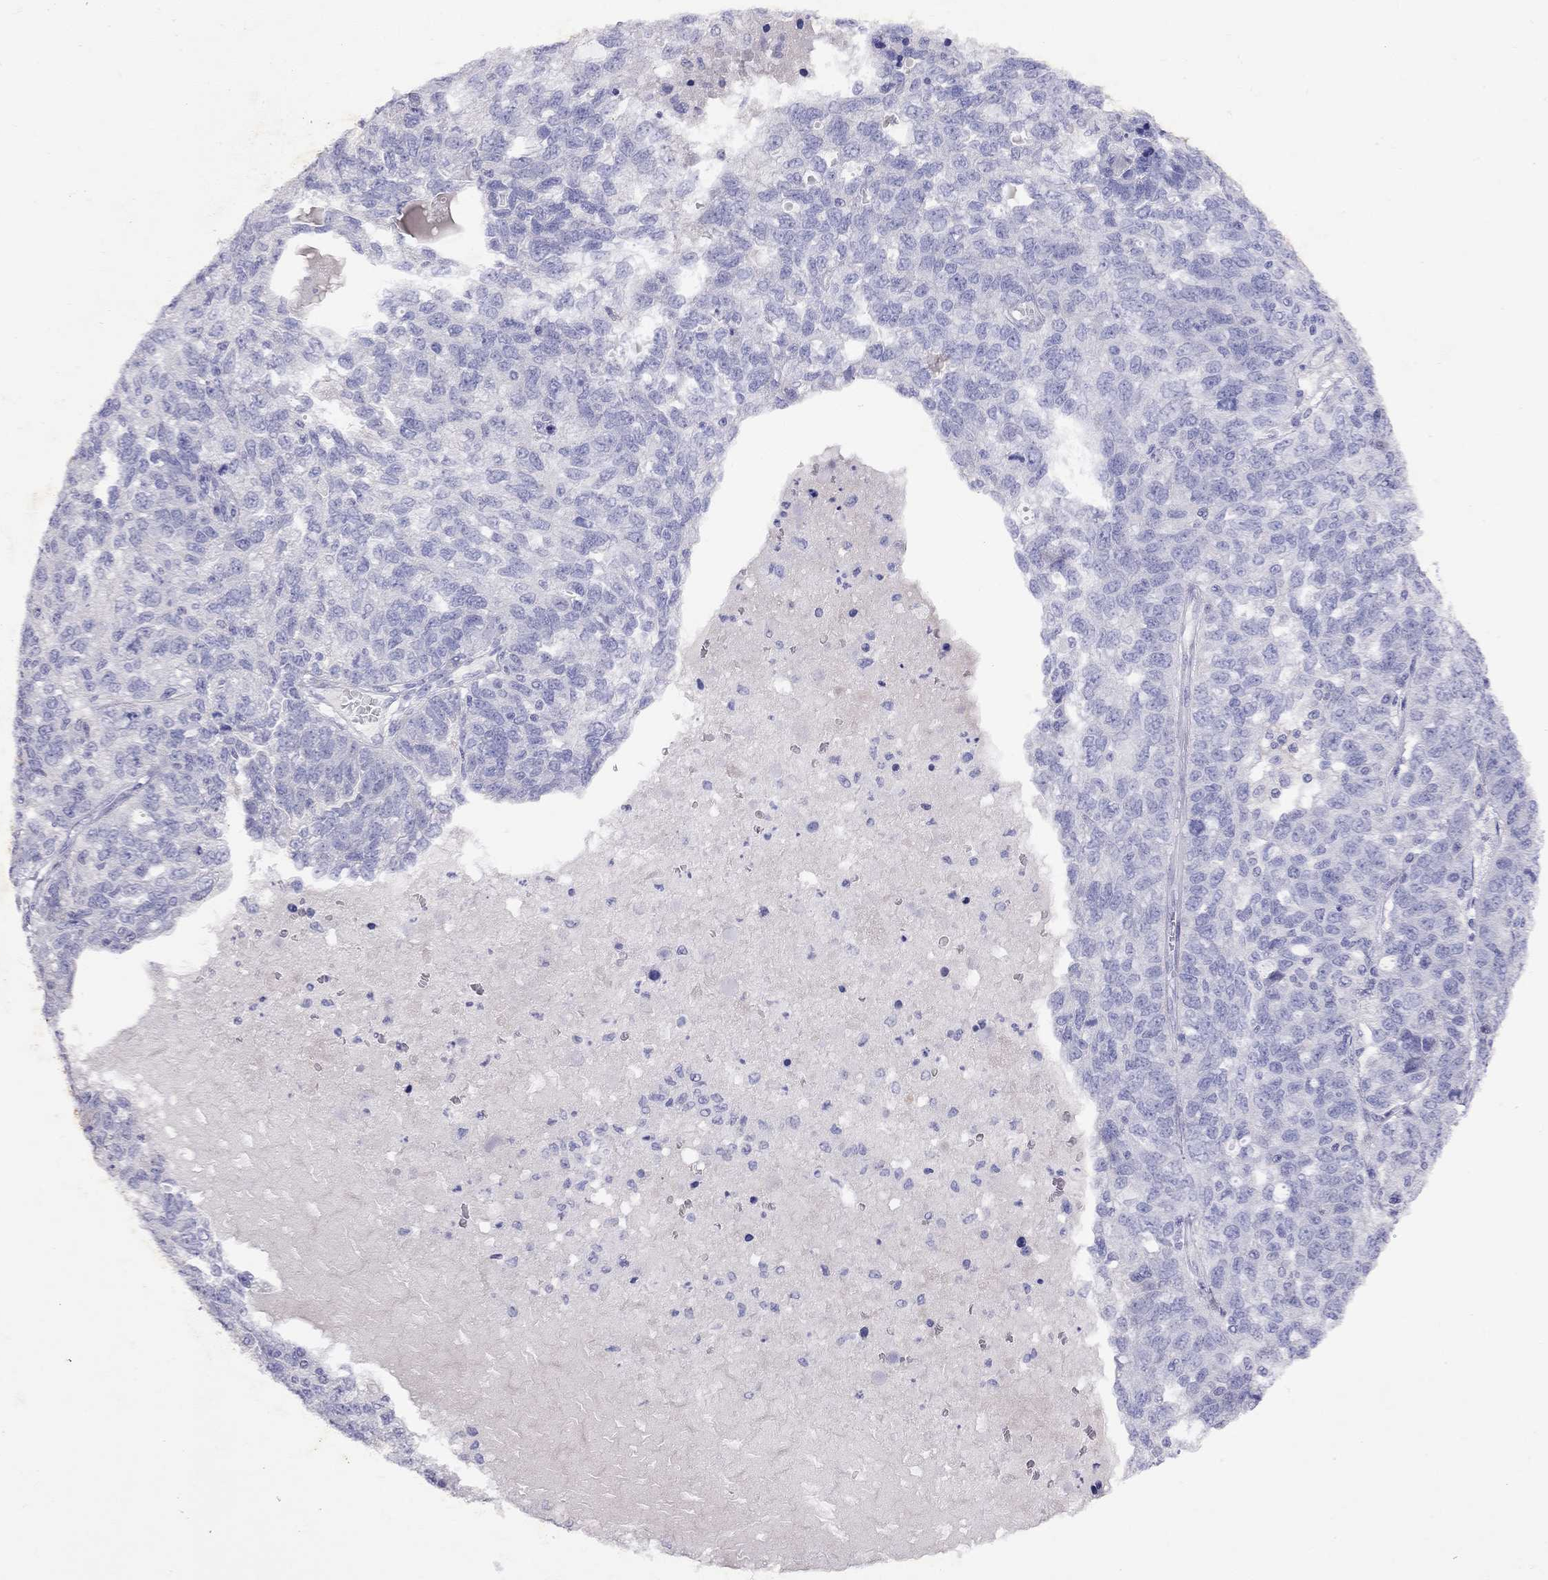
{"staining": {"intensity": "negative", "quantity": "none", "location": "none"}, "tissue": "ovarian cancer", "cell_type": "Tumor cells", "image_type": "cancer", "snomed": [{"axis": "morphology", "description": "Cystadenocarcinoma, serous, NOS"}, {"axis": "topography", "description": "Ovary"}], "caption": "Immunohistochemical staining of human ovarian cancer demonstrates no significant staining in tumor cells.", "gene": "GNAT3", "patient": {"sex": "female", "age": 71}}